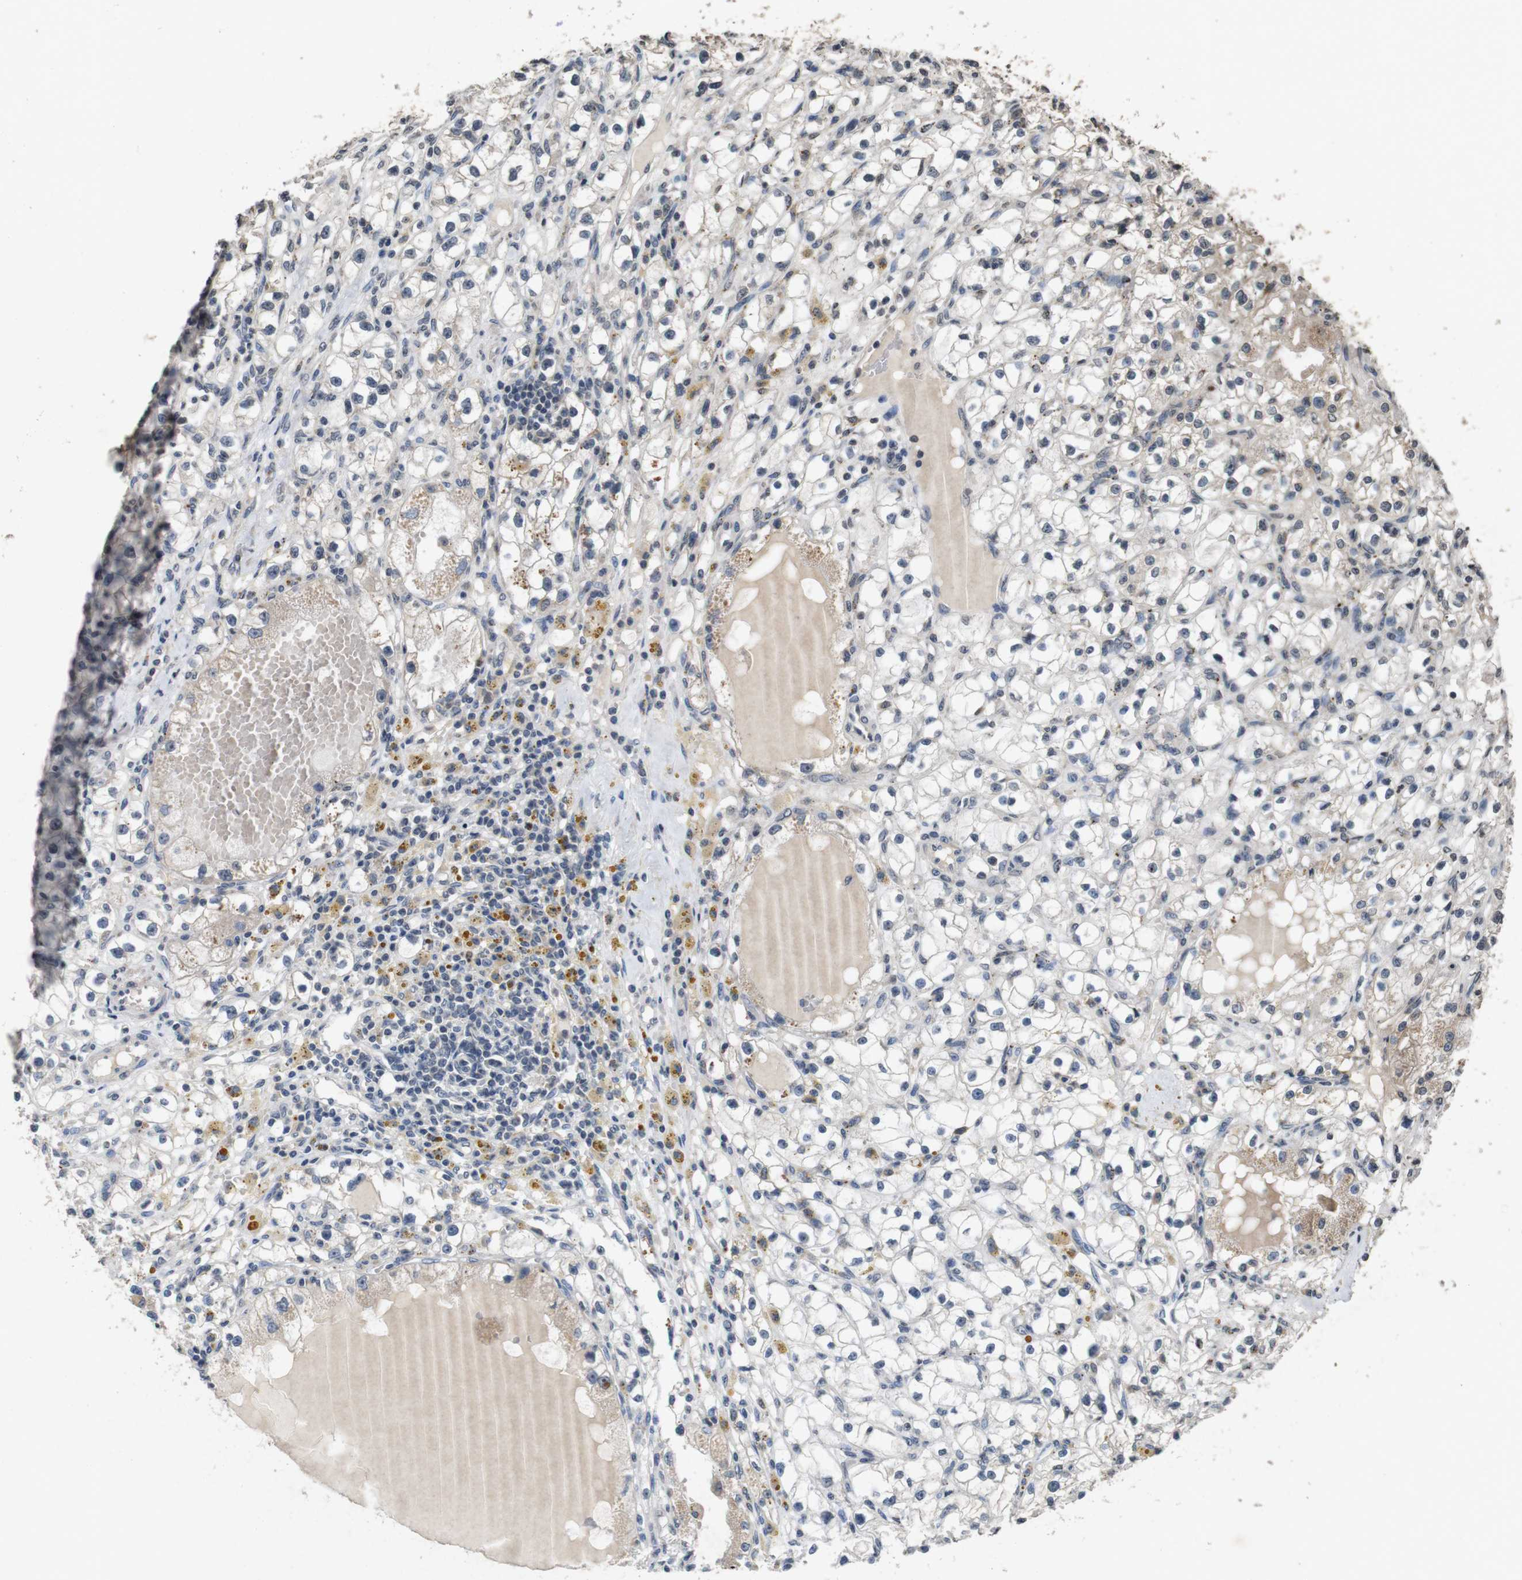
{"staining": {"intensity": "negative", "quantity": "none", "location": "none"}, "tissue": "renal cancer", "cell_type": "Tumor cells", "image_type": "cancer", "snomed": [{"axis": "morphology", "description": "Adenocarcinoma, NOS"}, {"axis": "topography", "description": "Kidney"}], "caption": "Tumor cells are negative for brown protein staining in renal cancer (adenocarcinoma).", "gene": "SORL1", "patient": {"sex": "male", "age": 56}}